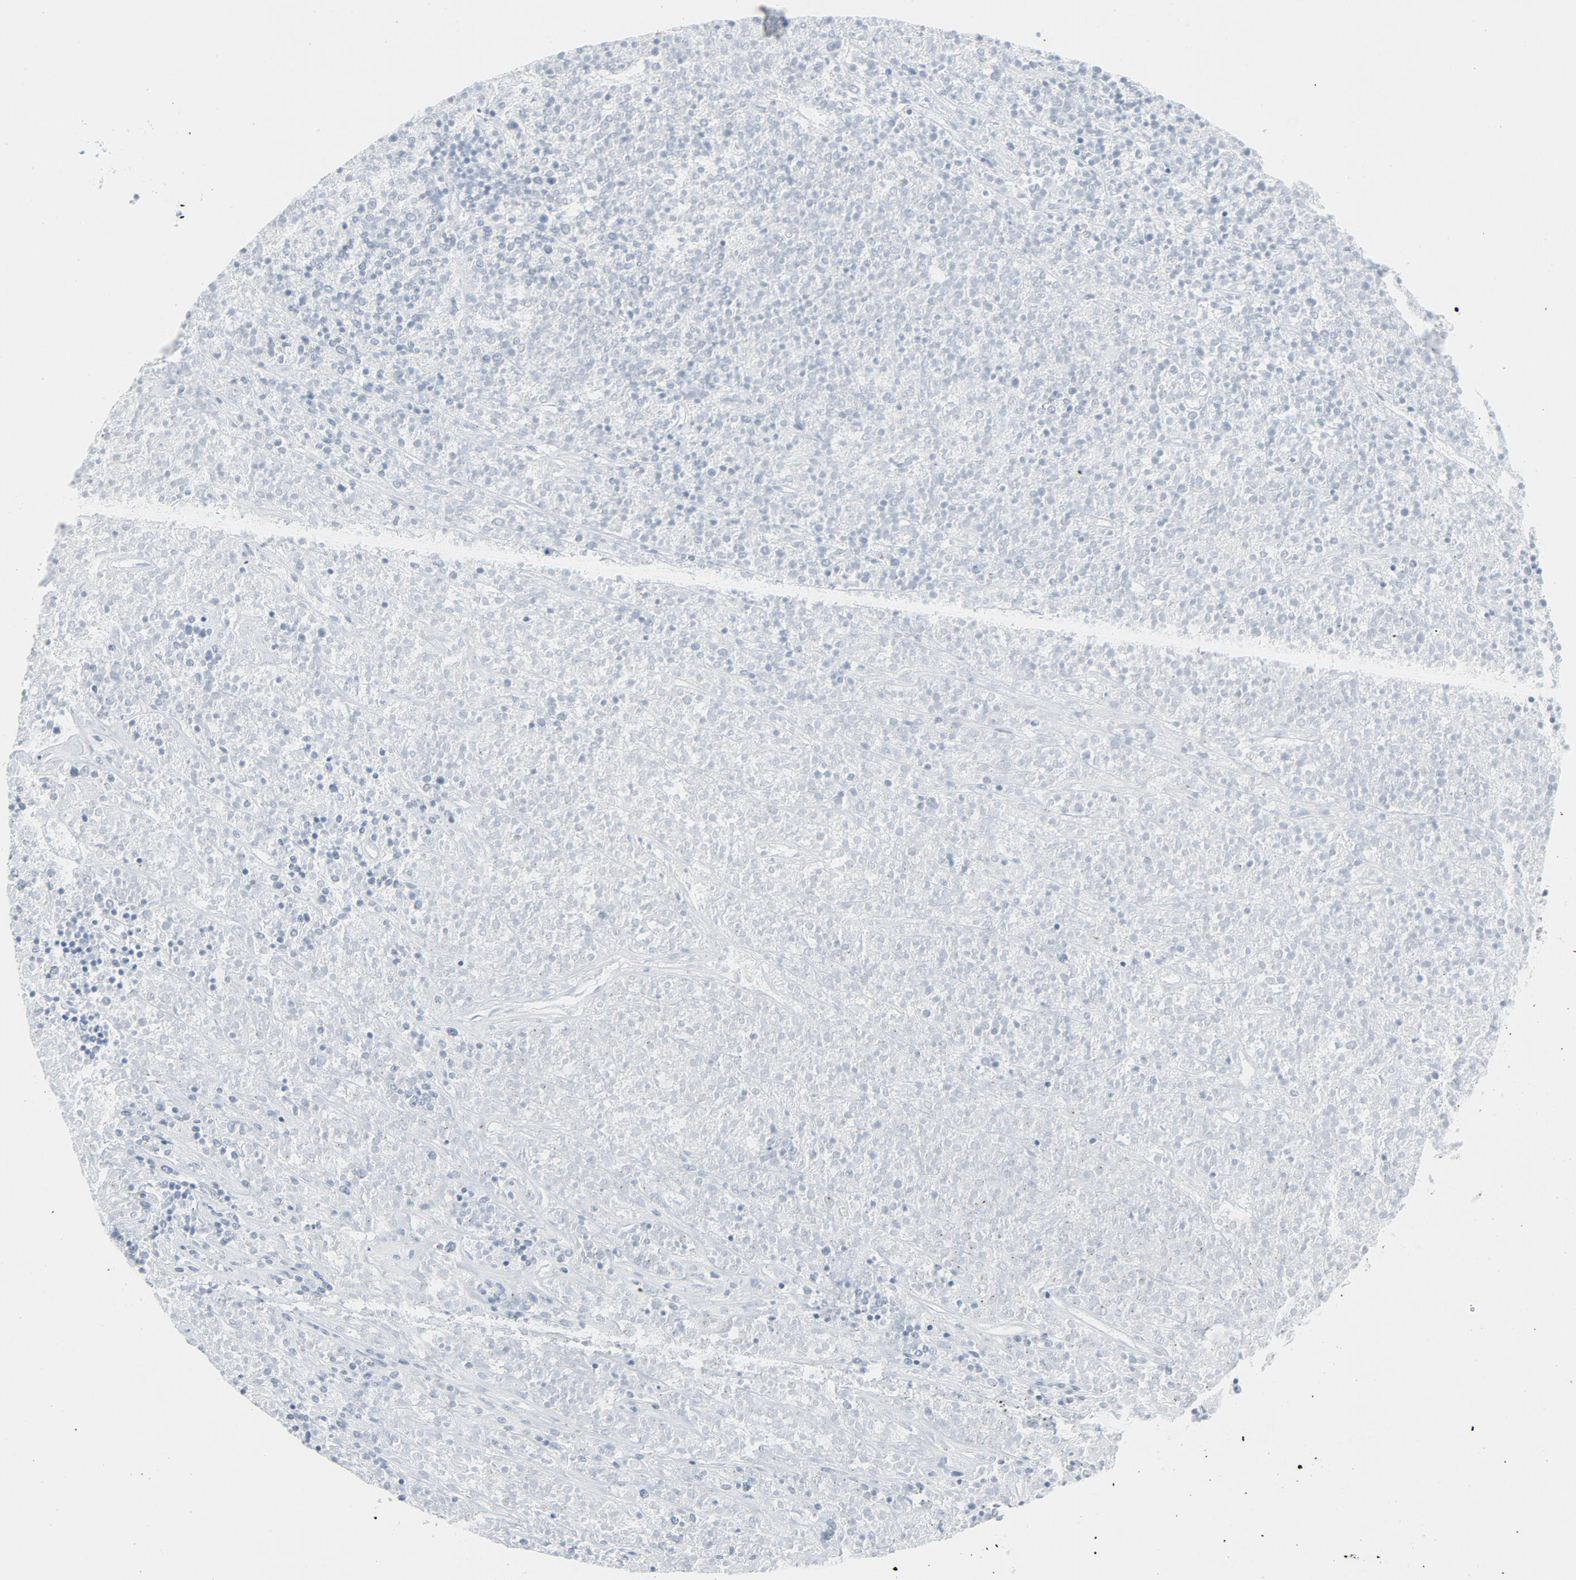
{"staining": {"intensity": "negative", "quantity": "none", "location": "none"}, "tissue": "lymphoma", "cell_type": "Tumor cells", "image_type": "cancer", "snomed": [{"axis": "morphology", "description": "Malignant lymphoma, non-Hodgkin's type, High grade"}, {"axis": "topography", "description": "Lymph node"}], "caption": "A high-resolution micrograph shows immunohistochemistry (IHC) staining of high-grade malignant lymphoma, non-Hodgkin's type, which shows no significant staining in tumor cells. Nuclei are stained in blue.", "gene": "FGFR3", "patient": {"sex": "female", "age": 73}}